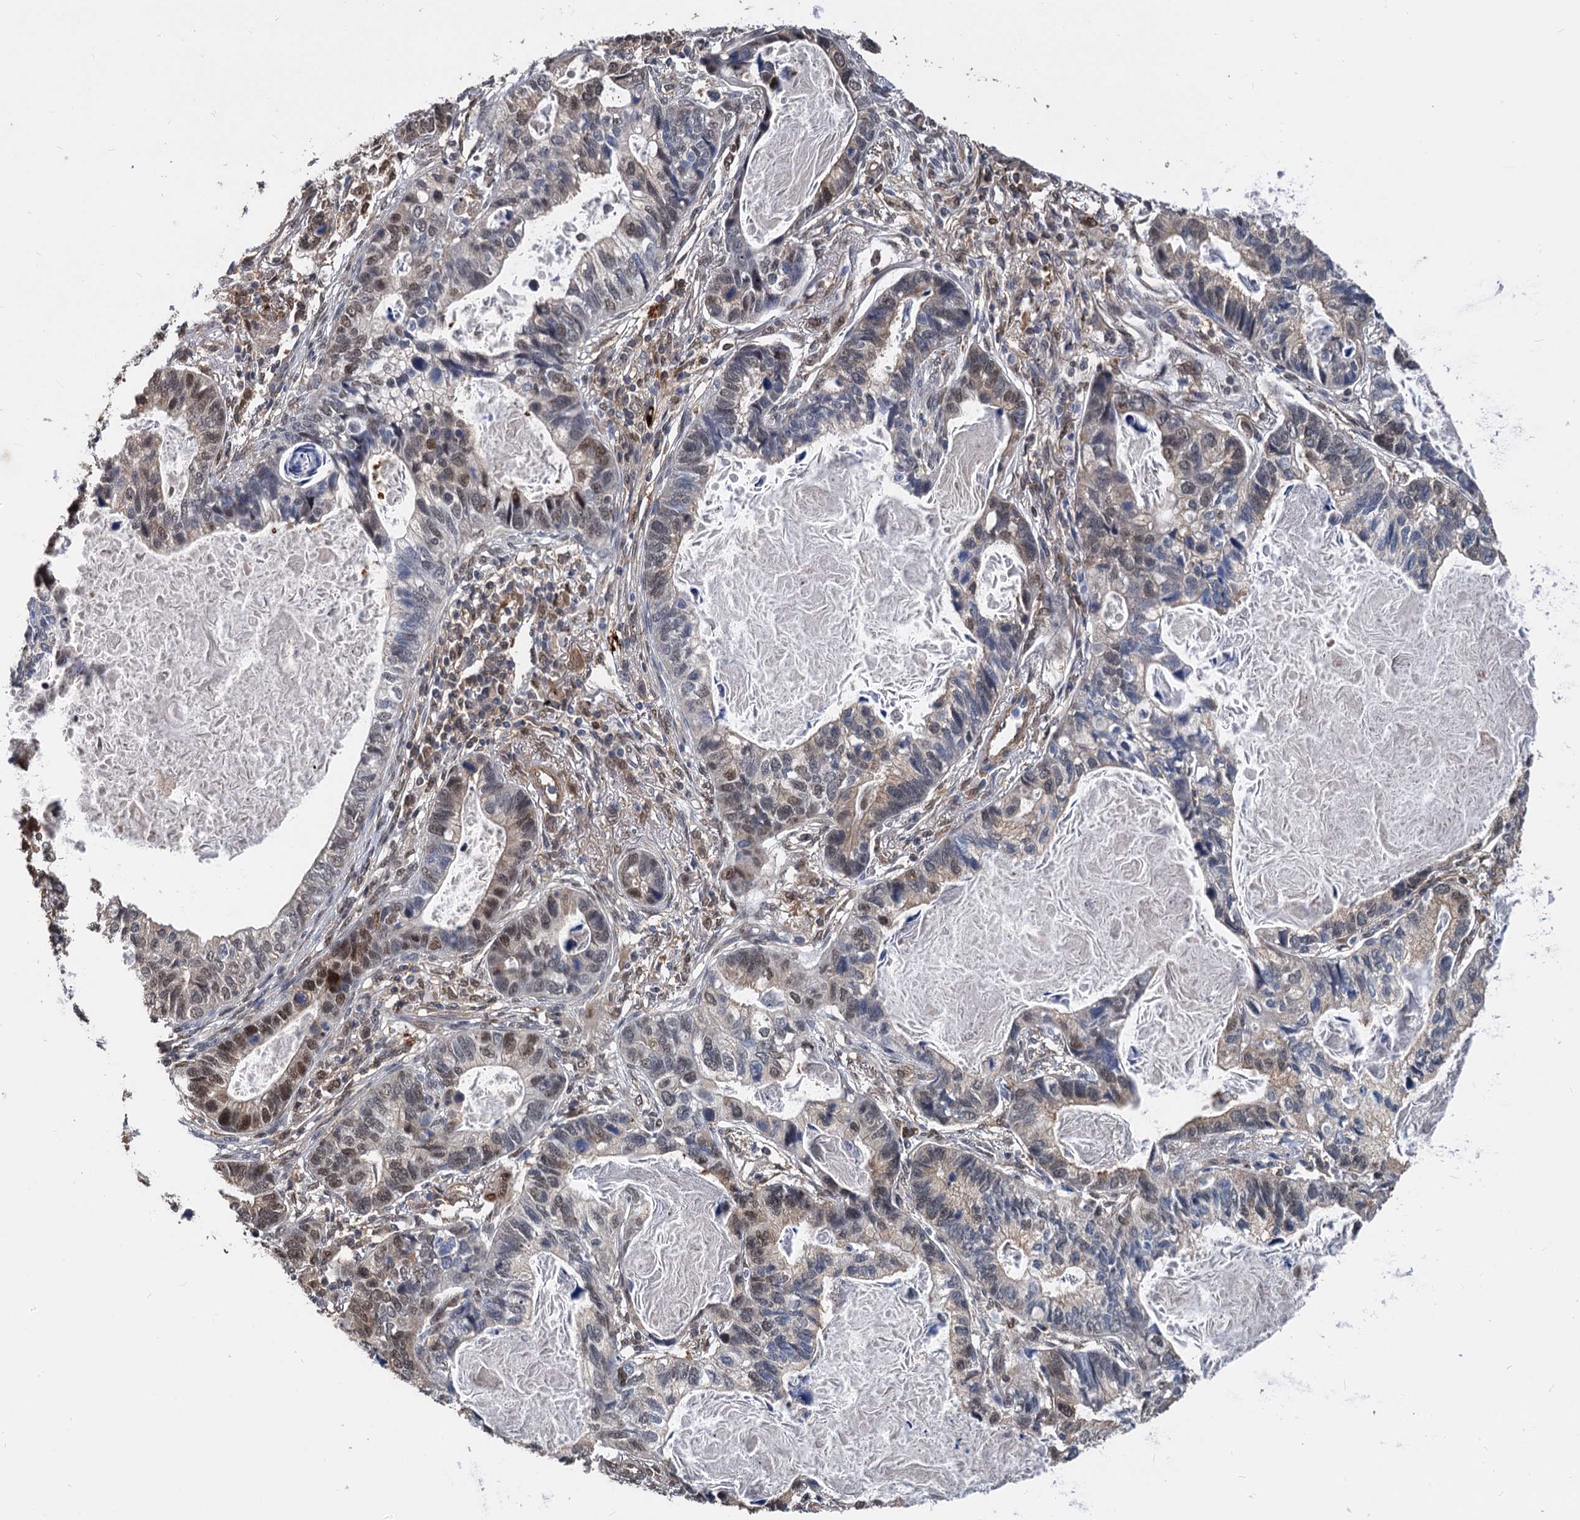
{"staining": {"intensity": "moderate", "quantity": "<25%", "location": "nuclear"}, "tissue": "lung cancer", "cell_type": "Tumor cells", "image_type": "cancer", "snomed": [{"axis": "morphology", "description": "Adenocarcinoma, NOS"}, {"axis": "topography", "description": "Lung"}], "caption": "High-power microscopy captured an immunohistochemistry micrograph of lung cancer (adenocarcinoma), revealing moderate nuclear positivity in approximately <25% of tumor cells.", "gene": "PSMD4", "patient": {"sex": "male", "age": 67}}